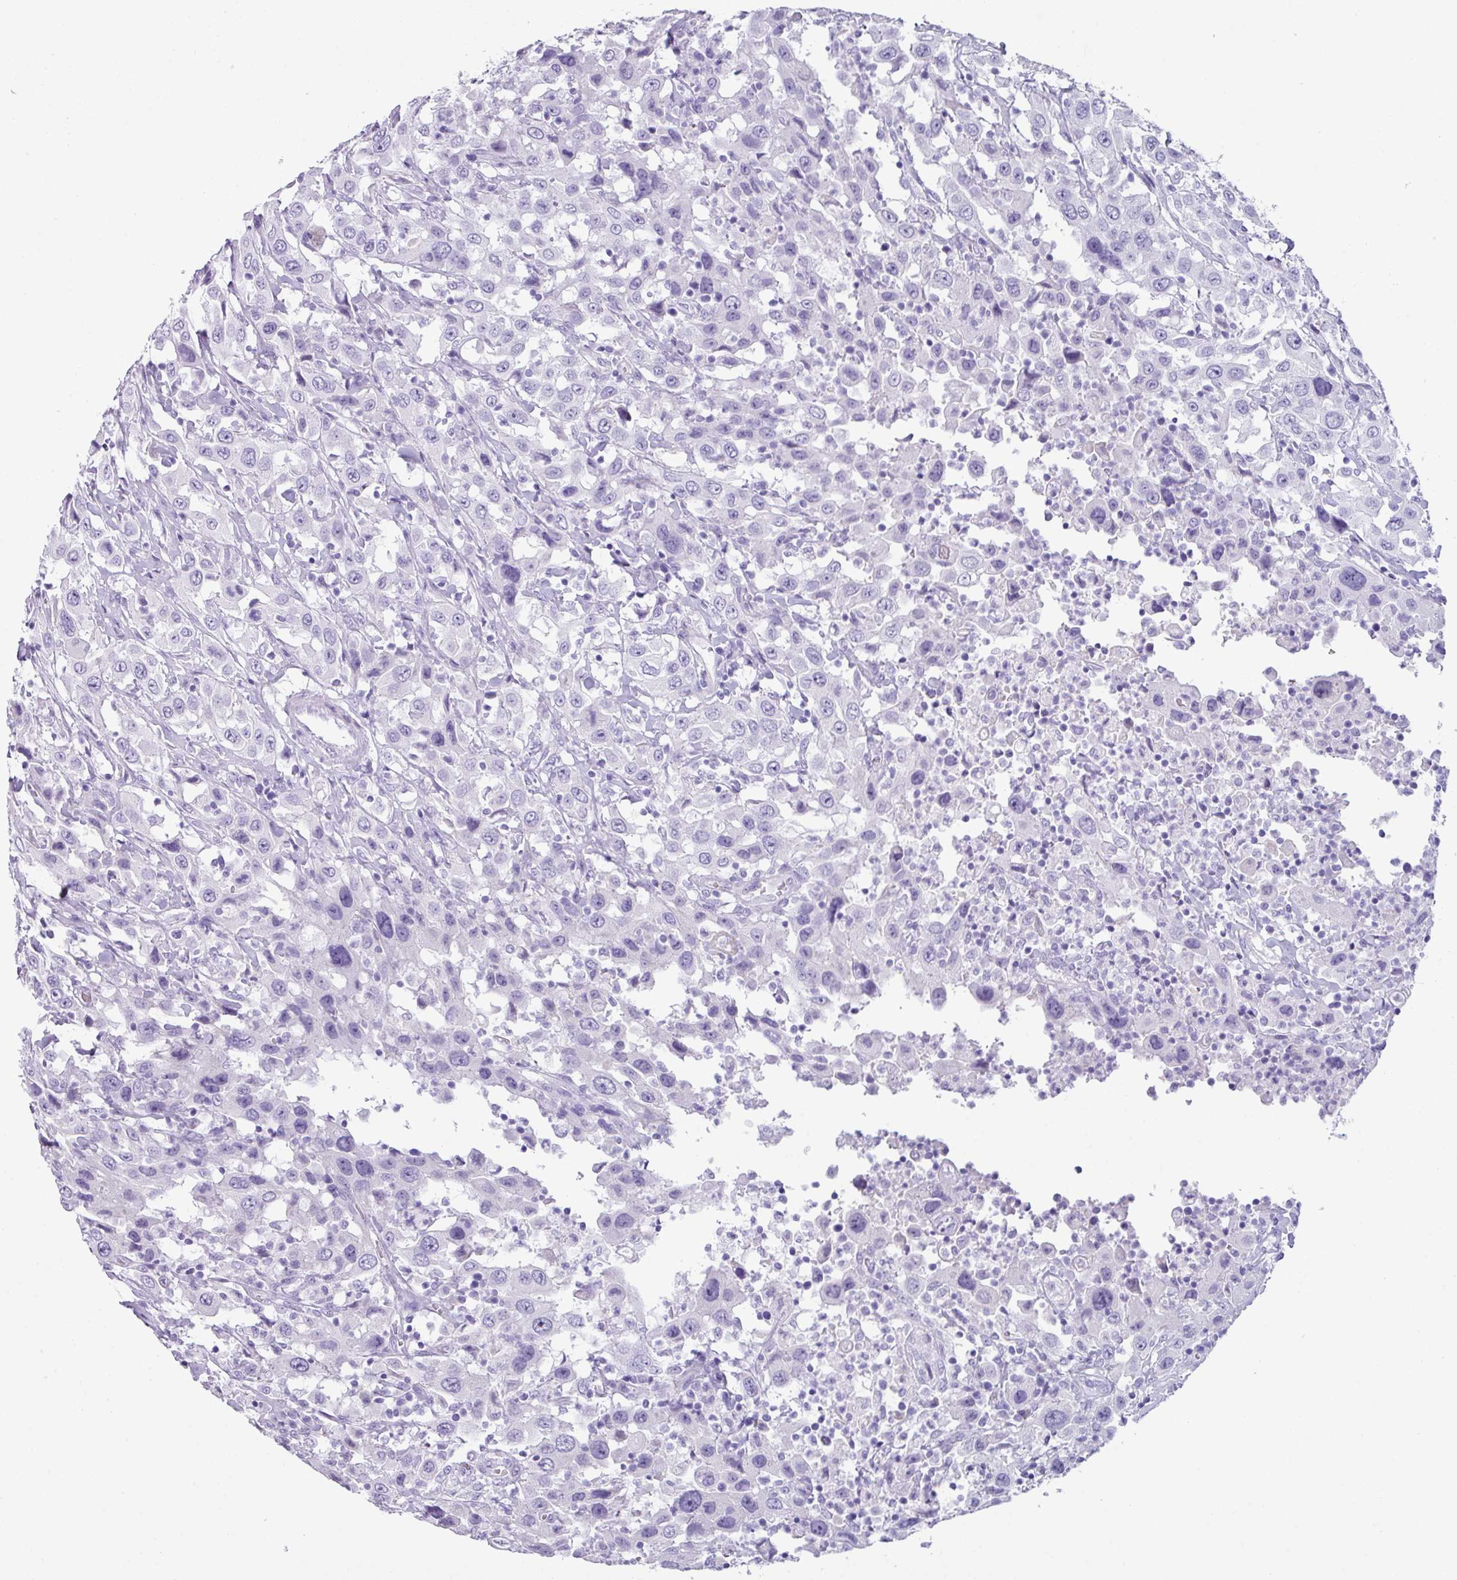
{"staining": {"intensity": "negative", "quantity": "none", "location": "none"}, "tissue": "urothelial cancer", "cell_type": "Tumor cells", "image_type": "cancer", "snomed": [{"axis": "morphology", "description": "Urothelial carcinoma, High grade"}, {"axis": "topography", "description": "Urinary bladder"}], "caption": "Tumor cells show no significant positivity in urothelial cancer. (Immunohistochemistry, brightfield microscopy, high magnification).", "gene": "NCCRP1", "patient": {"sex": "male", "age": 61}}